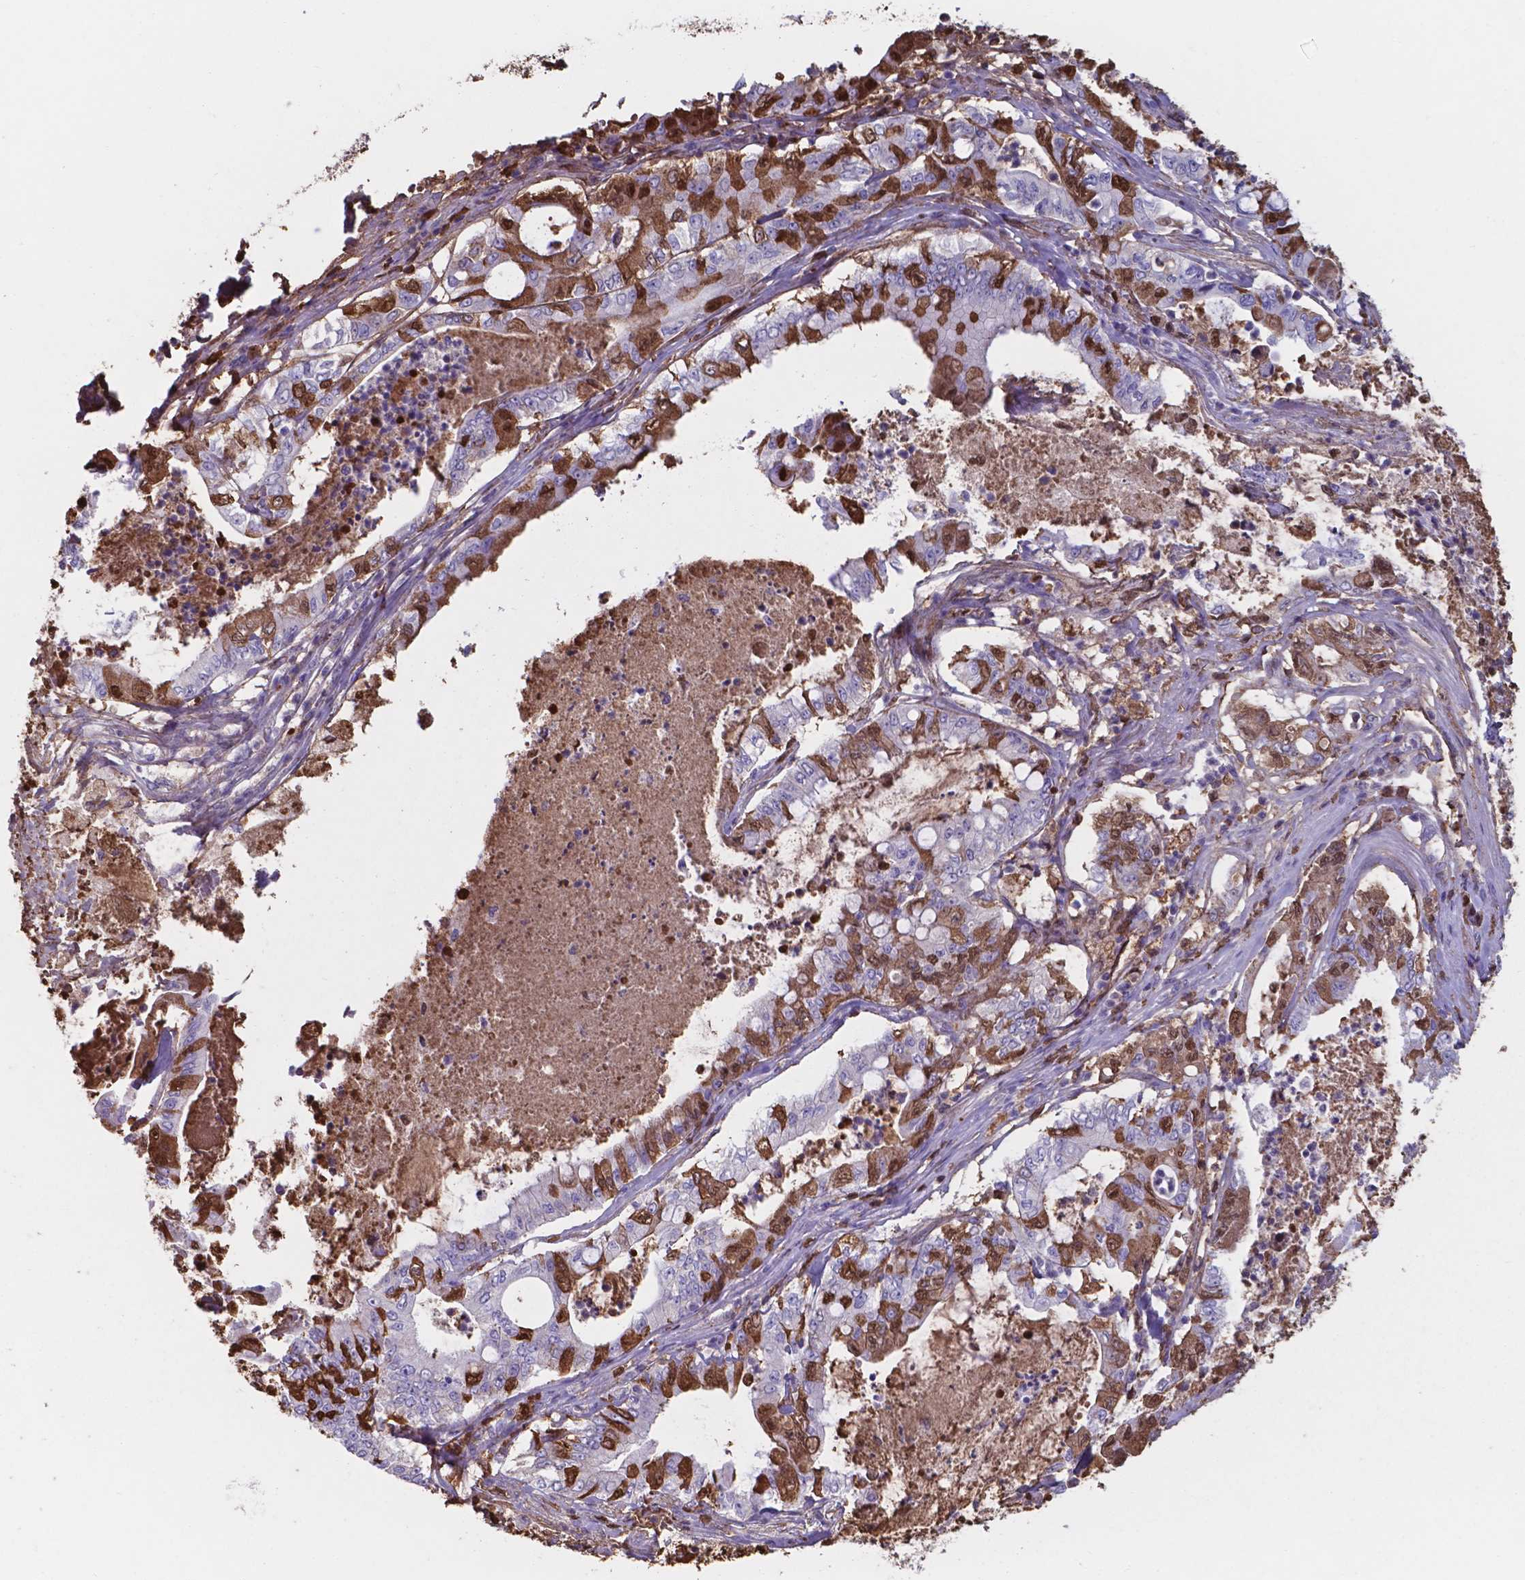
{"staining": {"intensity": "moderate", "quantity": ">75%", "location": "cytoplasmic/membranous"}, "tissue": "pancreatic cancer", "cell_type": "Tumor cells", "image_type": "cancer", "snomed": [{"axis": "morphology", "description": "Adenocarcinoma, NOS"}, {"axis": "topography", "description": "Pancreas"}], "caption": "Immunohistochemistry histopathology image of human pancreatic cancer (adenocarcinoma) stained for a protein (brown), which reveals medium levels of moderate cytoplasmic/membranous positivity in approximately >75% of tumor cells.", "gene": "SERPINA1", "patient": {"sex": "male", "age": 71}}